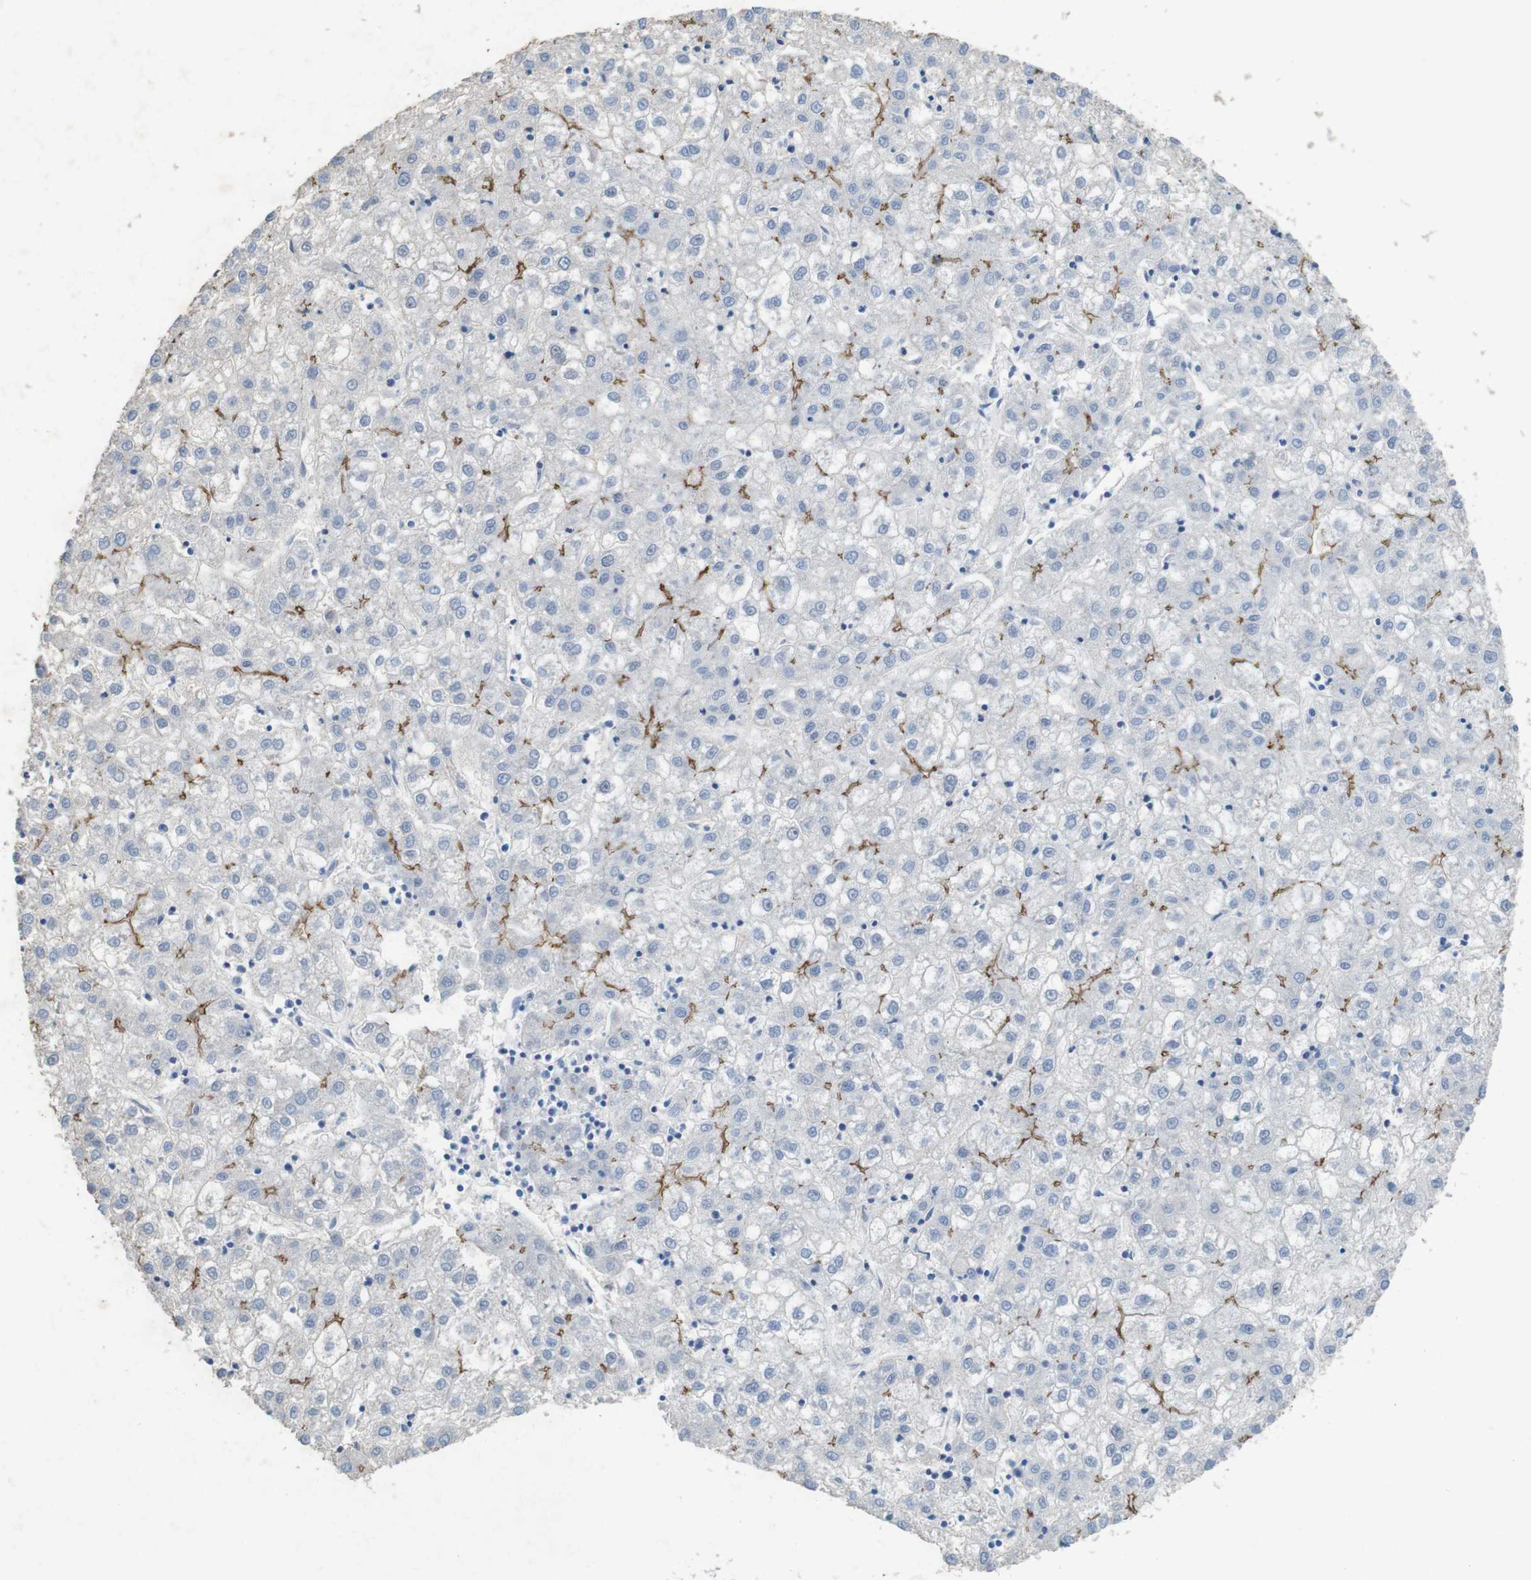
{"staining": {"intensity": "moderate", "quantity": "25%-75%", "location": "cytoplasmic/membranous"}, "tissue": "liver cancer", "cell_type": "Tumor cells", "image_type": "cancer", "snomed": [{"axis": "morphology", "description": "Carcinoma, Hepatocellular, NOS"}, {"axis": "topography", "description": "Liver"}], "caption": "Liver cancer stained for a protein demonstrates moderate cytoplasmic/membranous positivity in tumor cells.", "gene": "TJP3", "patient": {"sex": "male", "age": 72}}